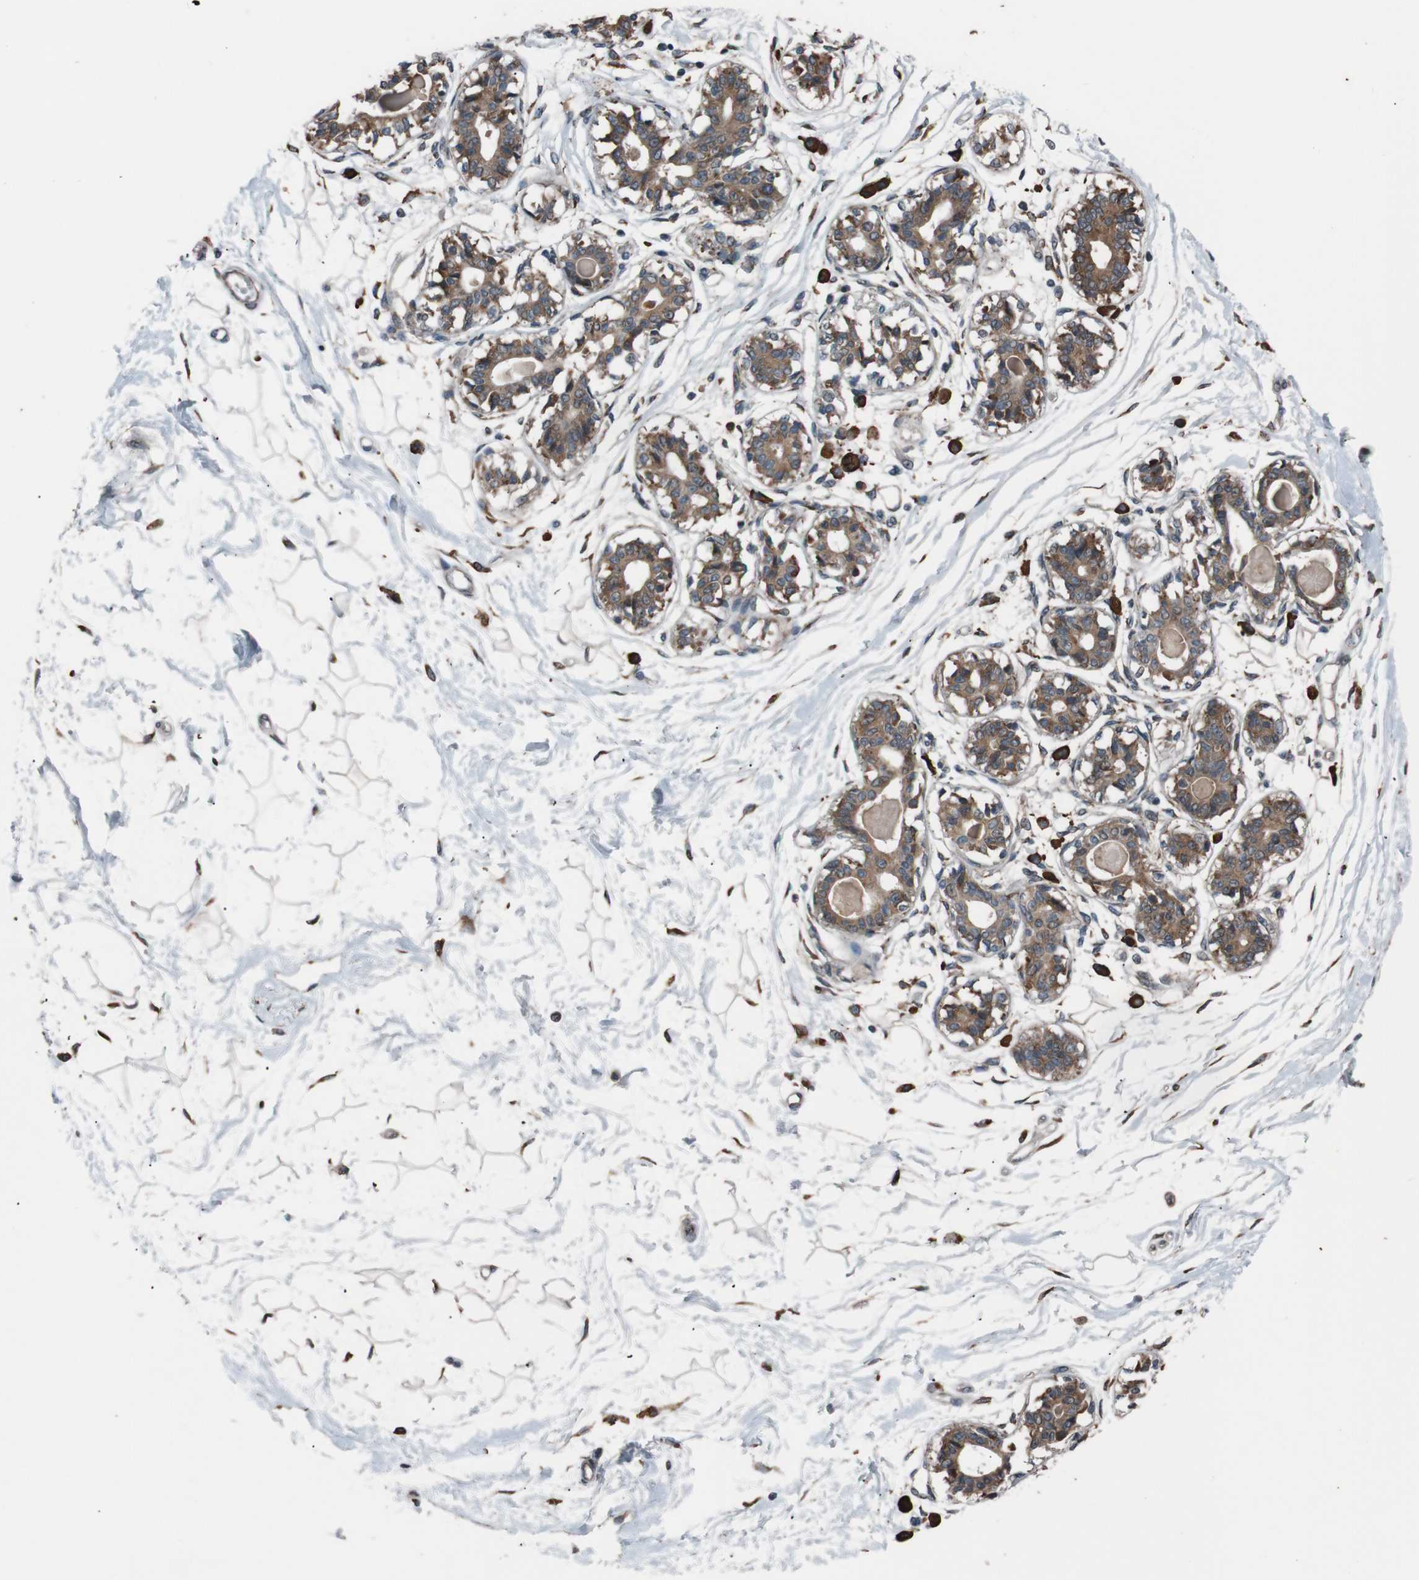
{"staining": {"intensity": "moderate", "quantity": "25%-75%", "location": "cytoplasmic/membranous"}, "tissue": "breast", "cell_type": "Adipocytes", "image_type": "normal", "snomed": [{"axis": "morphology", "description": "Normal tissue, NOS"}, {"axis": "topography", "description": "Breast"}], "caption": "Immunohistochemistry (IHC) (DAB) staining of benign human breast exhibits moderate cytoplasmic/membranous protein positivity in approximately 25%-75% of adipocytes. The staining is performed using DAB brown chromogen to label protein expression. The nuclei are counter-stained blue using hematoxylin.", "gene": "SIGMAR1", "patient": {"sex": "female", "age": 45}}